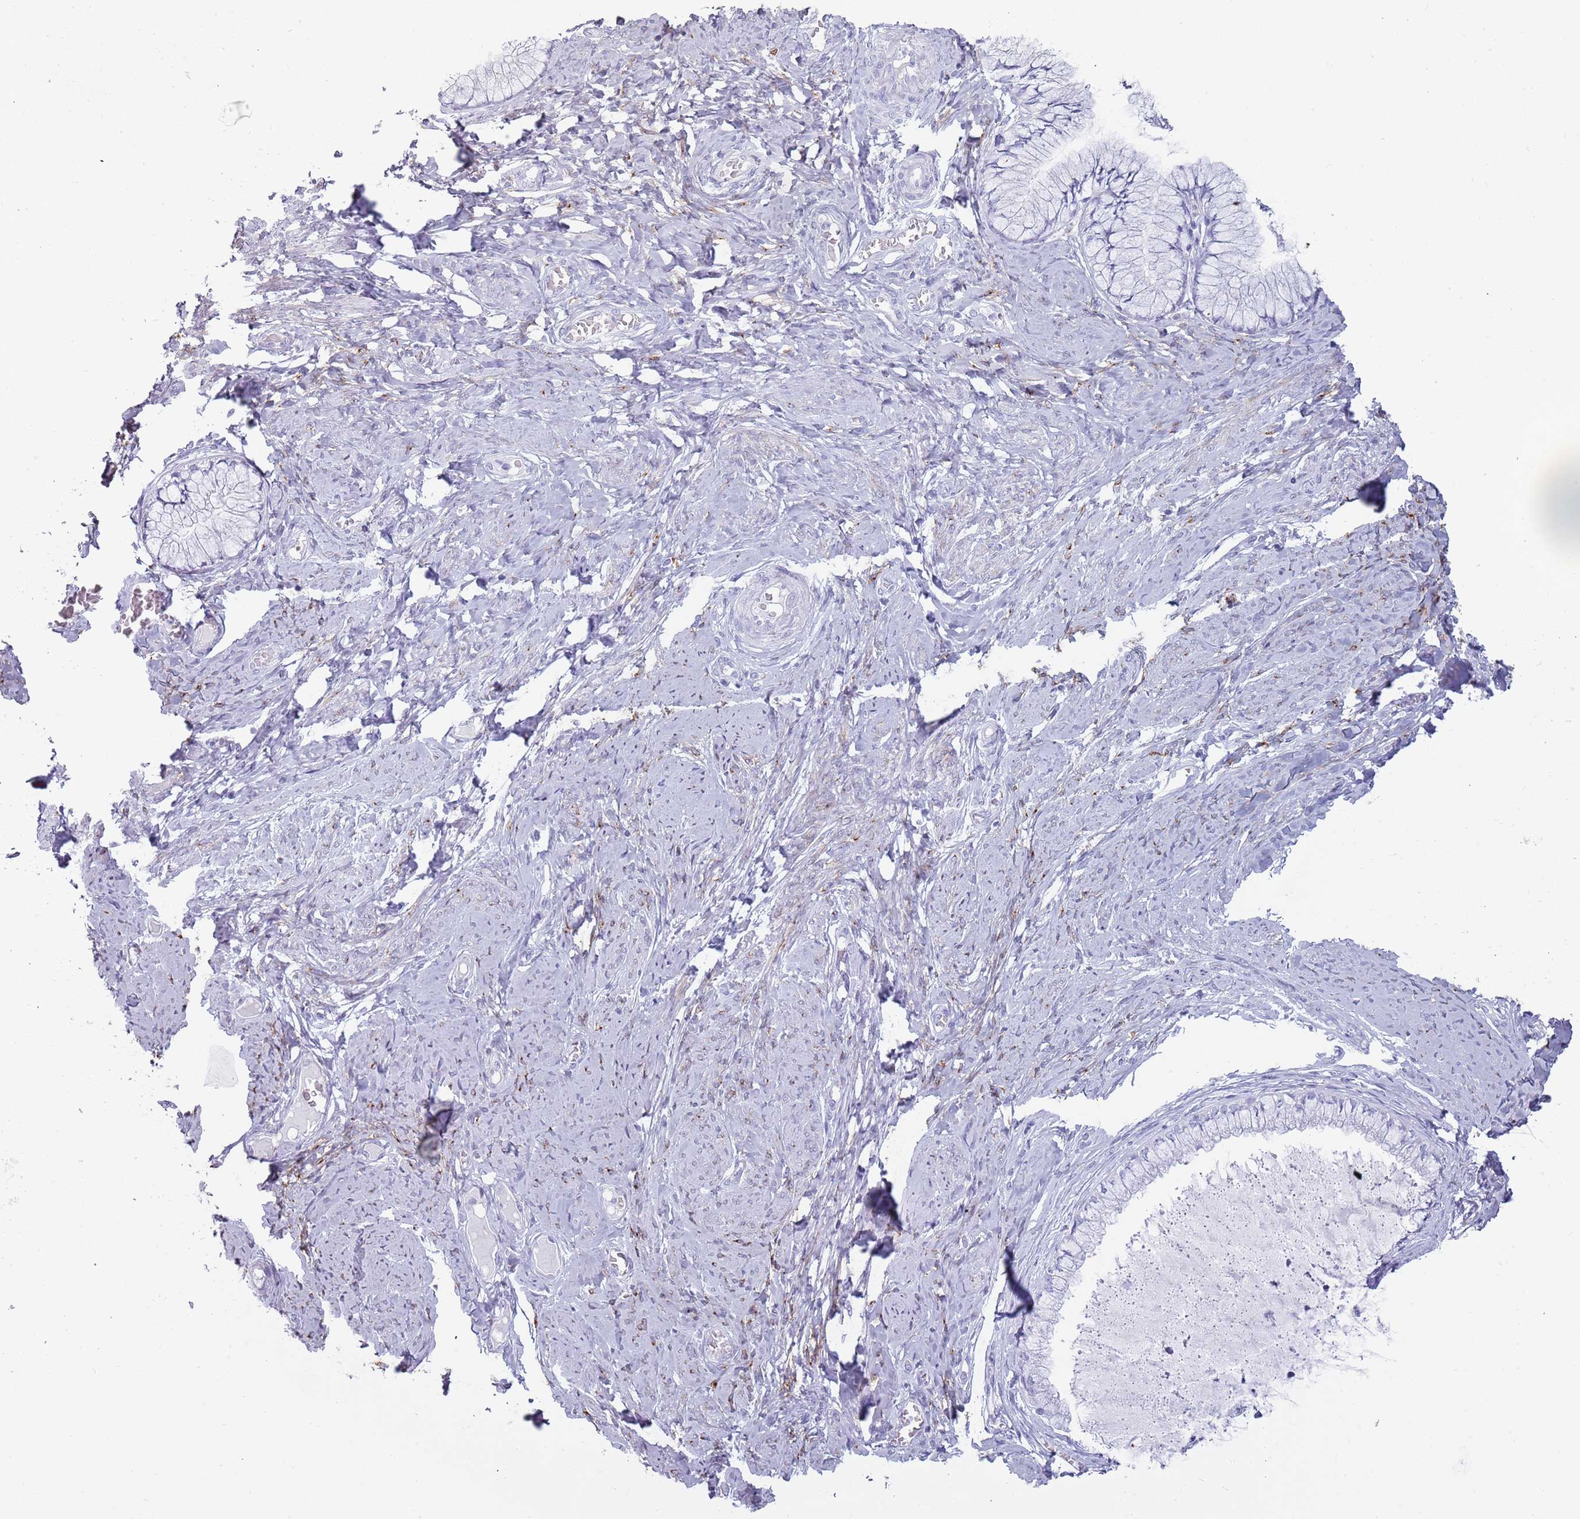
{"staining": {"intensity": "negative", "quantity": "none", "location": "none"}, "tissue": "cervix", "cell_type": "Glandular cells", "image_type": "normal", "snomed": [{"axis": "morphology", "description": "Normal tissue, NOS"}, {"axis": "topography", "description": "Cervix"}], "caption": "Human cervix stained for a protein using IHC demonstrates no expression in glandular cells.", "gene": "COLEC12", "patient": {"sex": "female", "age": 42}}